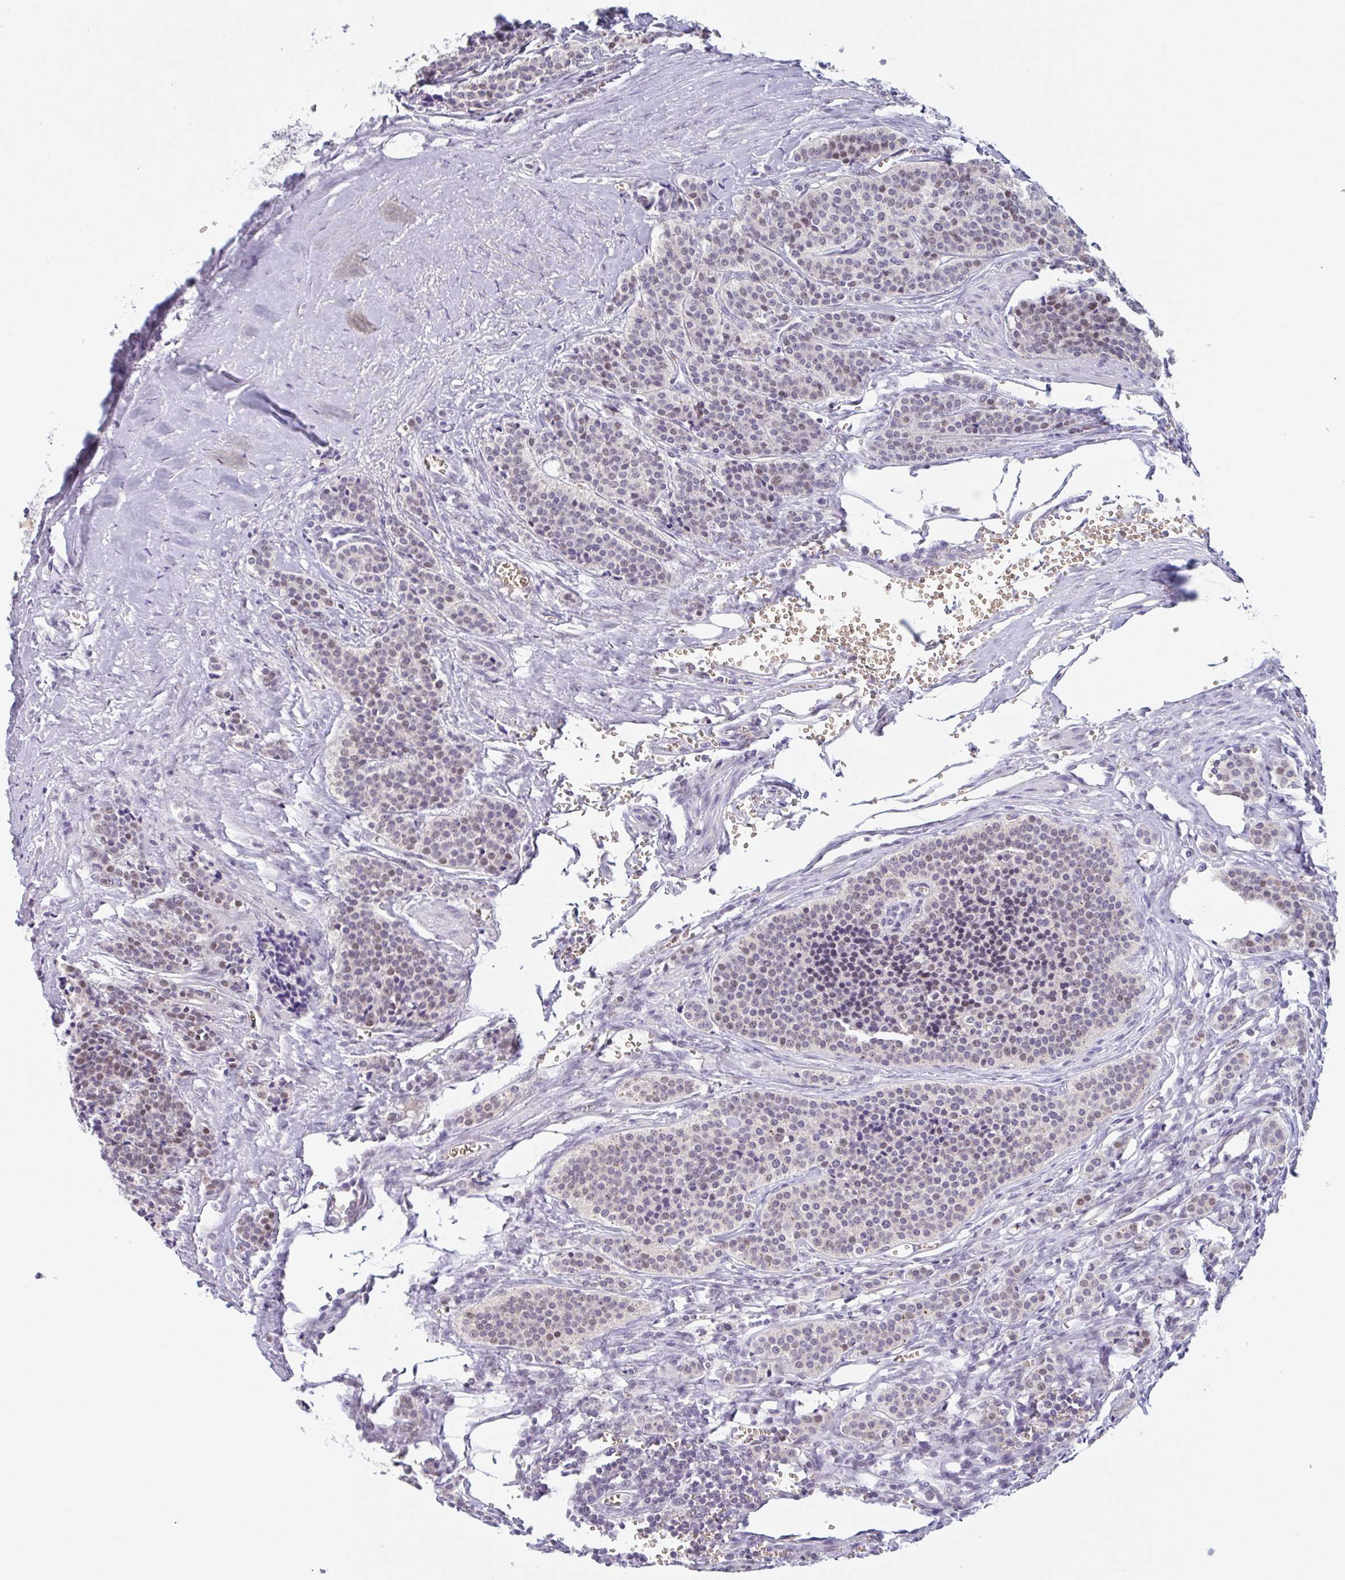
{"staining": {"intensity": "weak", "quantity": "25%-75%", "location": "nuclear"}, "tissue": "carcinoid", "cell_type": "Tumor cells", "image_type": "cancer", "snomed": [{"axis": "morphology", "description": "Carcinoid, malignant, NOS"}, {"axis": "topography", "description": "Small intestine"}], "caption": "DAB (3,3'-diaminobenzidine) immunohistochemical staining of carcinoid (malignant) demonstrates weak nuclear protein positivity in about 25%-75% of tumor cells.", "gene": "RHAG", "patient": {"sex": "male", "age": 63}}